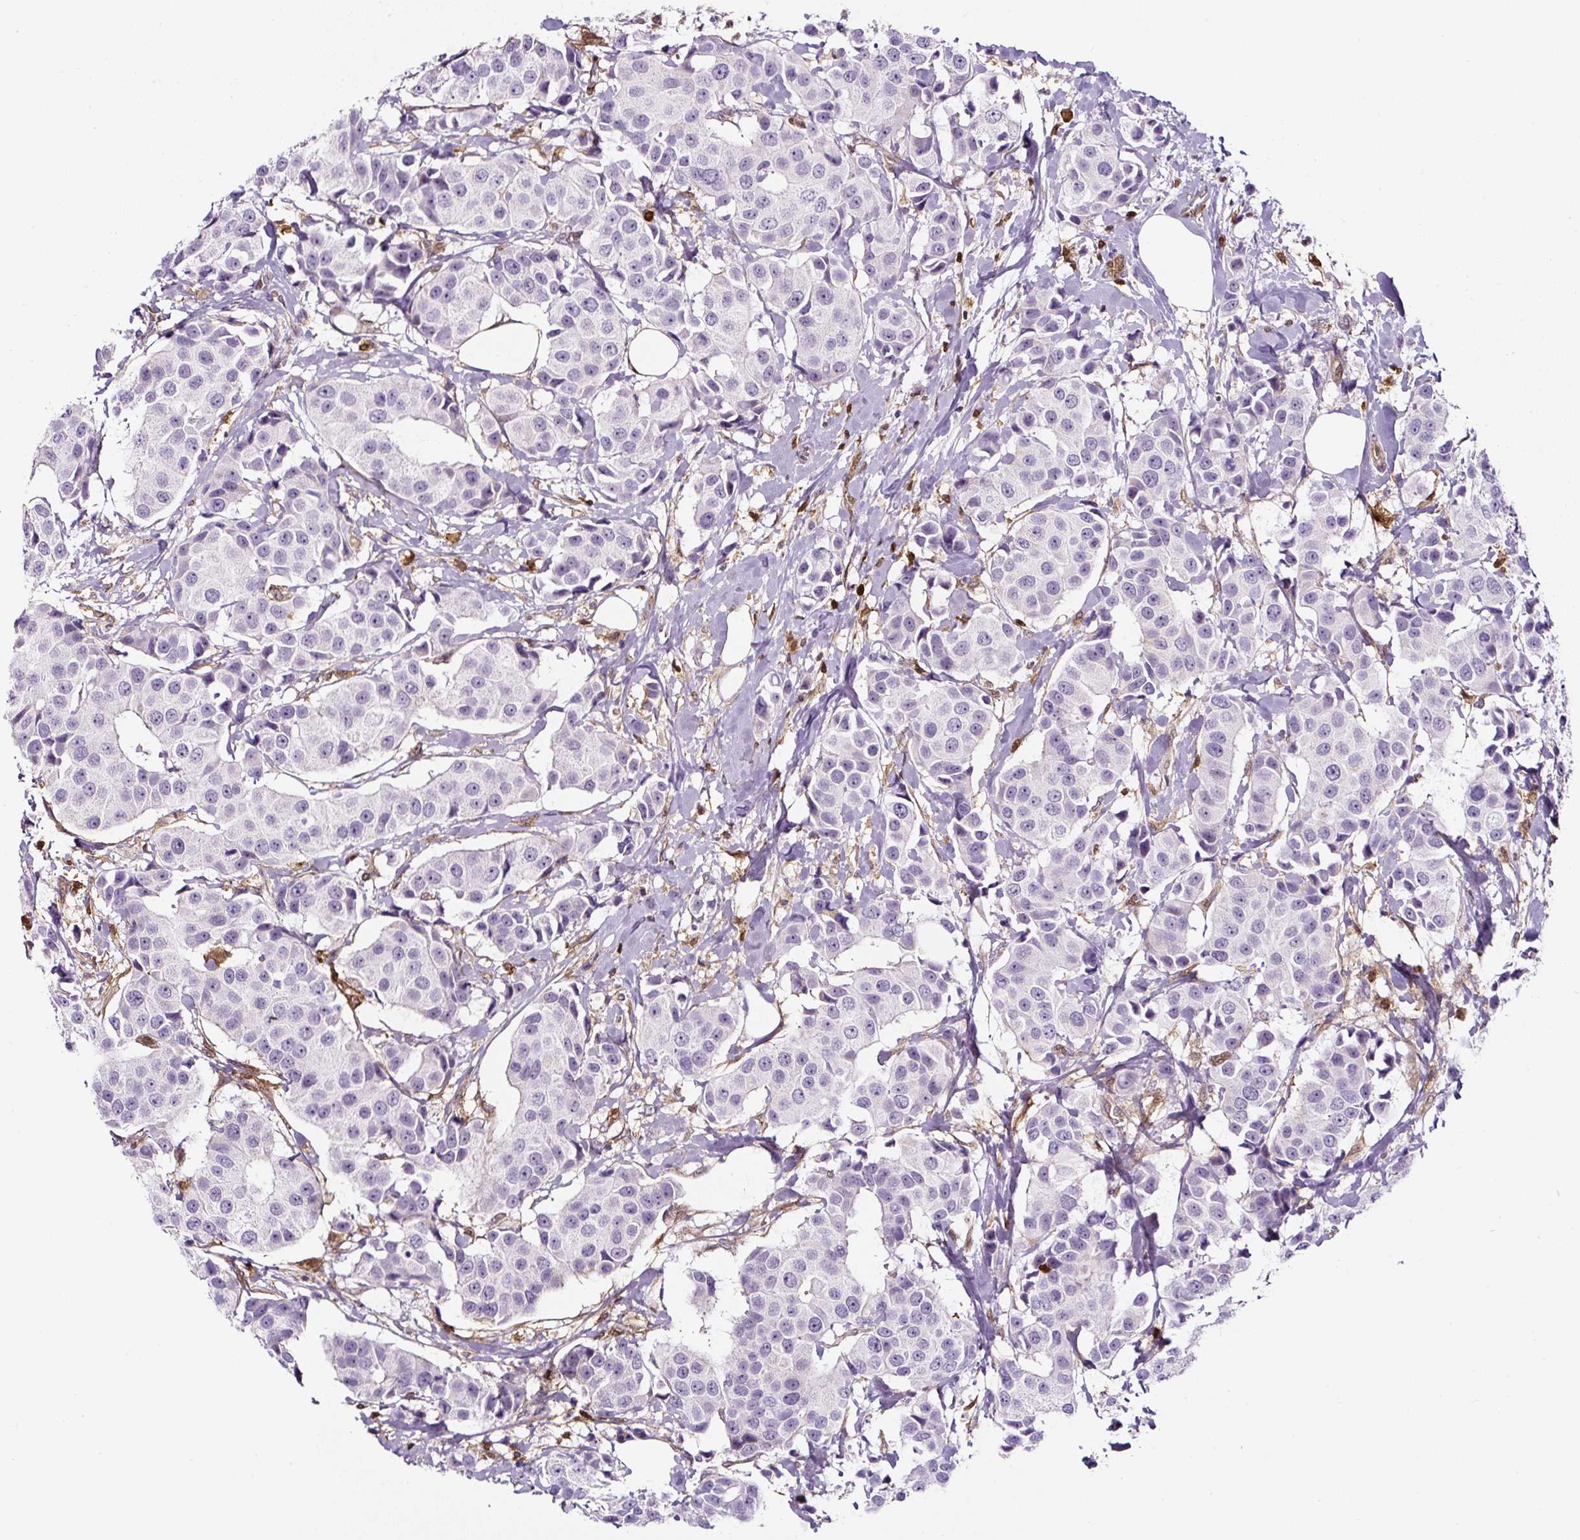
{"staining": {"intensity": "negative", "quantity": "none", "location": "none"}, "tissue": "breast cancer", "cell_type": "Tumor cells", "image_type": "cancer", "snomed": [{"axis": "morphology", "description": "Normal tissue, NOS"}, {"axis": "morphology", "description": "Duct carcinoma"}, {"axis": "topography", "description": "Breast"}], "caption": "High magnification brightfield microscopy of invasive ductal carcinoma (breast) stained with DAB (brown) and counterstained with hematoxylin (blue): tumor cells show no significant expression.", "gene": "ANXA1", "patient": {"sex": "female", "age": 39}}